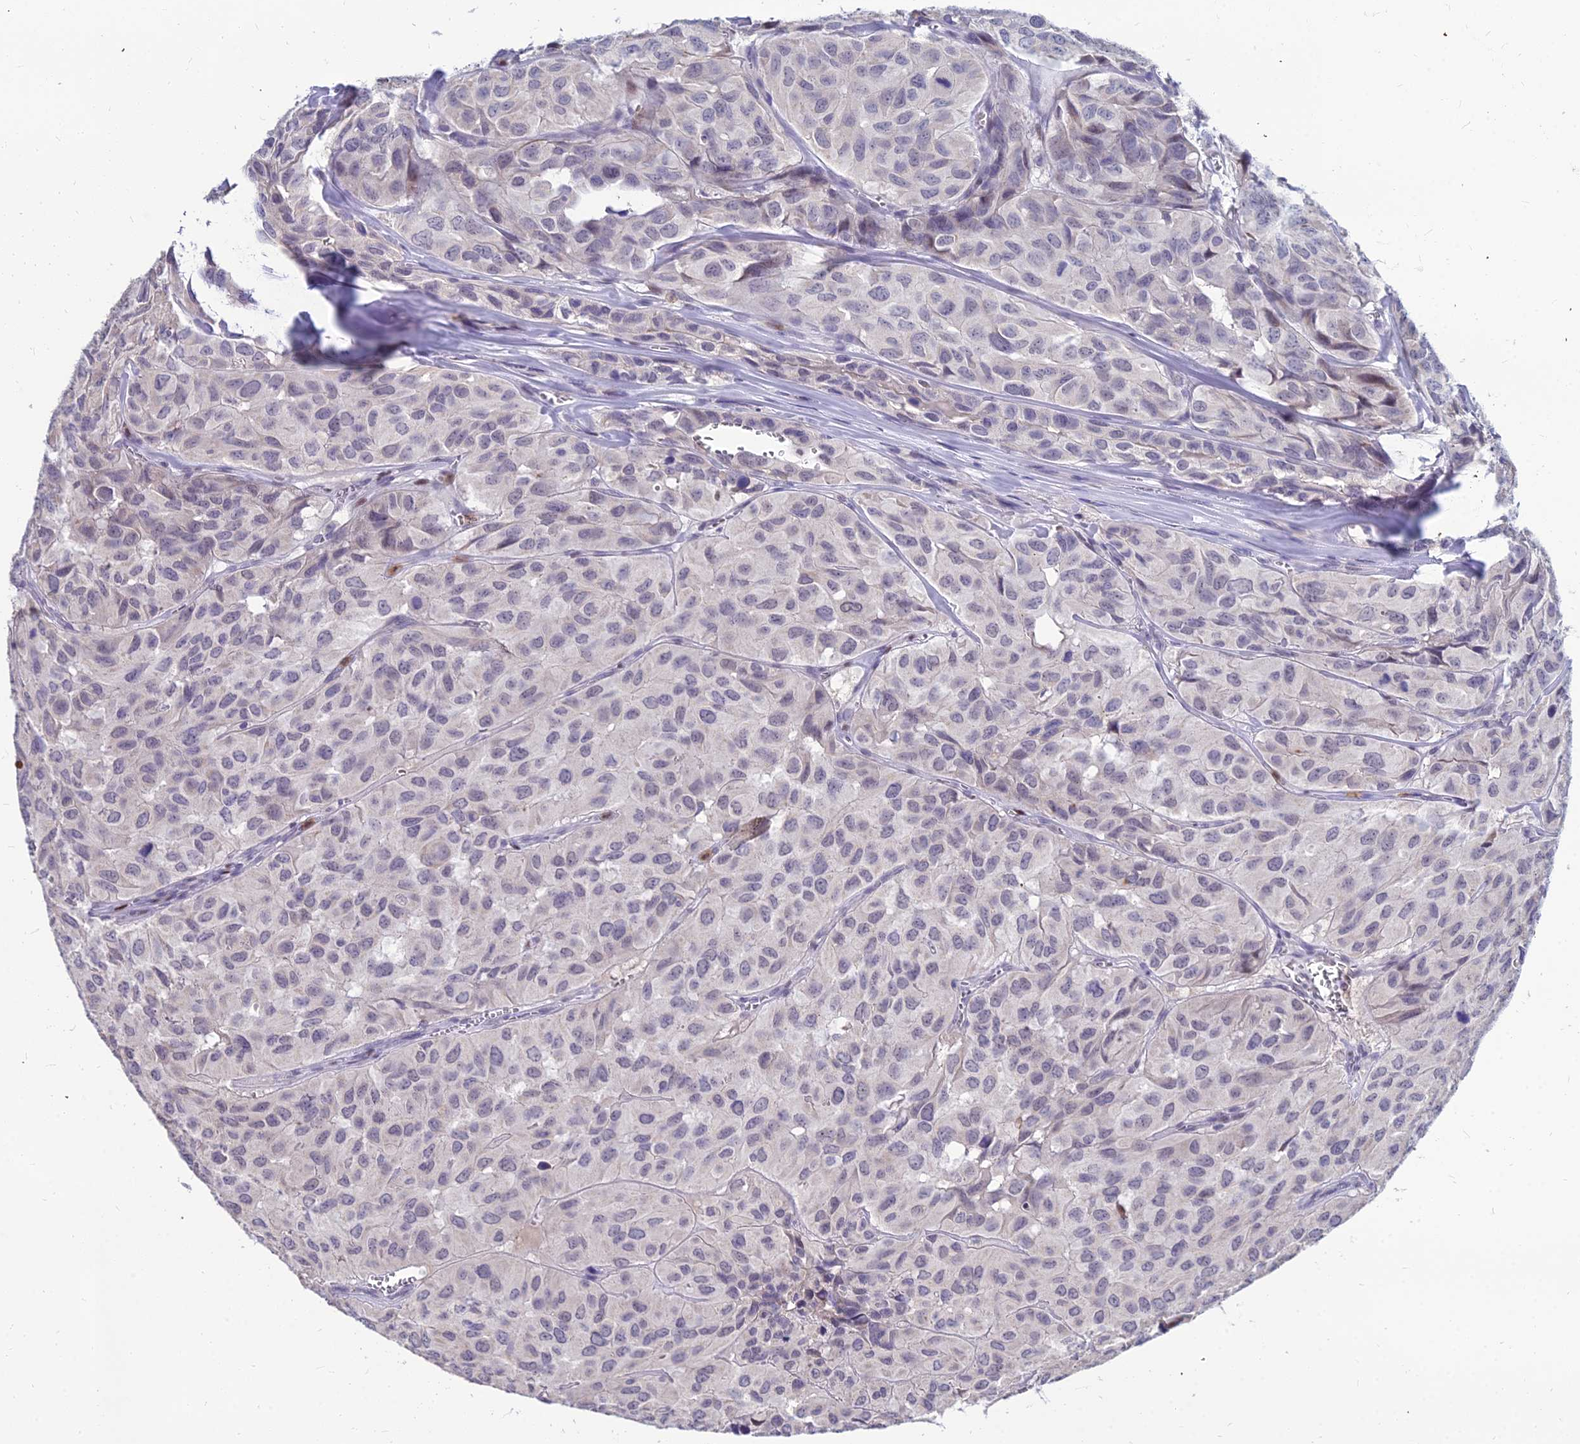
{"staining": {"intensity": "negative", "quantity": "none", "location": "none"}, "tissue": "head and neck cancer", "cell_type": "Tumor cells", "image_type": "cancer", "snomed": [{"axis": "morphology", "description": "Adenocarcinoma, NOS"}, {"axis": "topography", "description": "Salivary gland, NOS"}, {"axis": "topography", "description": "Head-Neck"}], "caption": "A histopathology image of human head and neck adenocarcinoma is negative for staining in tumor cells.", "gene": "GOLGA6D", "patient": {"sex": "female", "age": 76}}